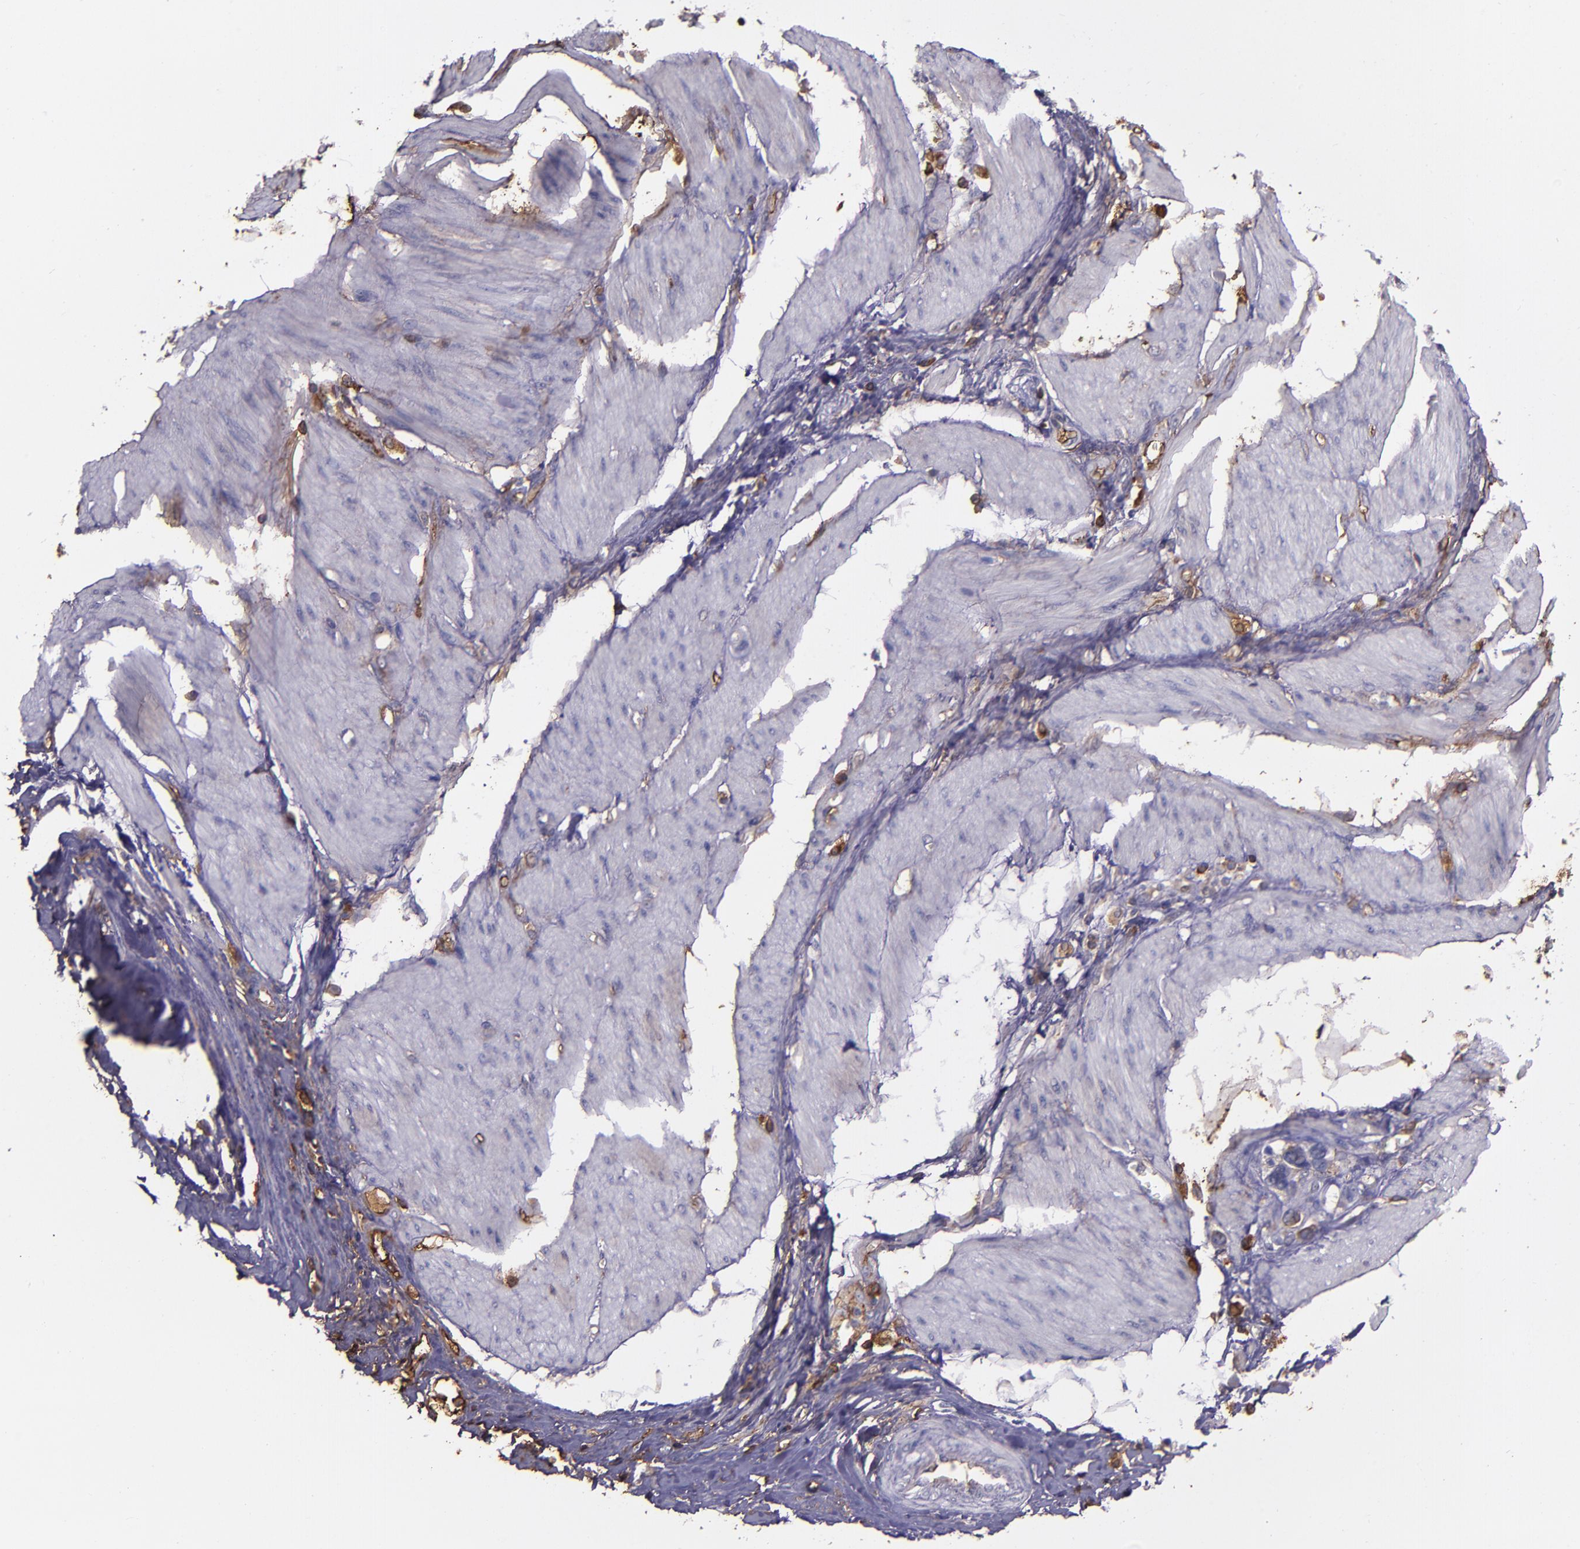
{"staining": {"intensity": "weak", "quantity": ">75%", "location": "cytoplasmic/membranous"}, "tissue": "stomach cancer", "cell_type": "Tumor cells", "image_type": "cancer", "snomed": [{"axis": "morphology", "description": "Adenocarcinoma, NOS"}, {"axis": "topography", "description": "Stomach"}], "caption": "Immunohistochemistry (IHC) image of stomach cancer stained for a protein (brown), which exhibits low levels of weak cytoplasmic/membranous expression in approximately >75% of tumor cells.", "gene": "A2M", "patient": {"sex": "male", "age": 78}}